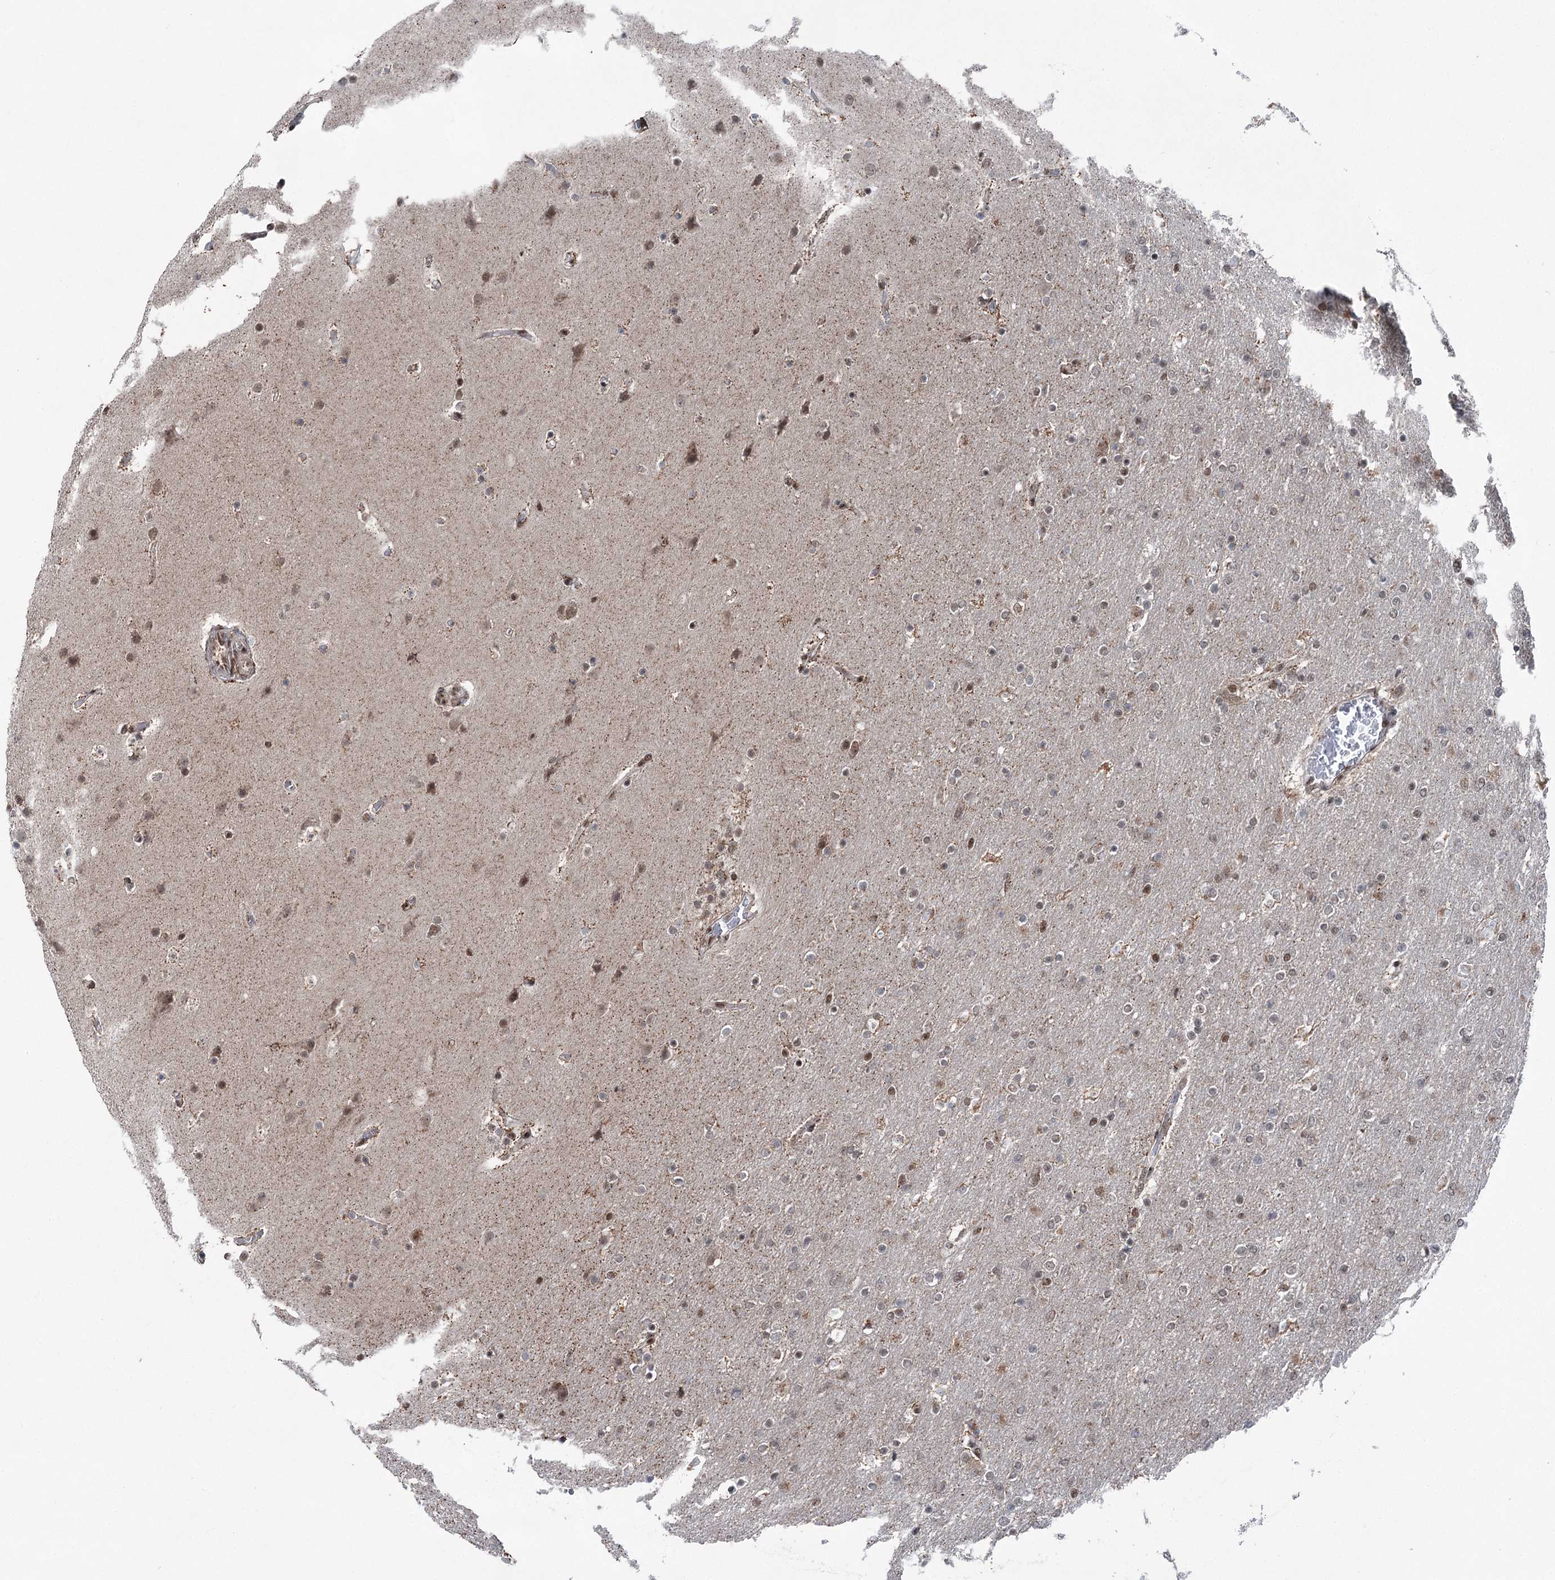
{"staining": {"intensity": "moderate", "quantity": "25%-75%", "location": "nuclear"}, "tissue": "glioma", "cell_type": "Tumor cells", "image_type": "cancer", "snomed": [{"axis": "morphology", "description": "Glioma, malignant, High grade"}, {"axis": "topography", "description": "Cerebral cortex"}], "caption": "Tumor cells demonstrate medium levels of moderate nuclear expression in about 25%-75% of cells in glioma.", "gene": "ZCCHC8", "patient": {"sex": "female", "age": 36}}